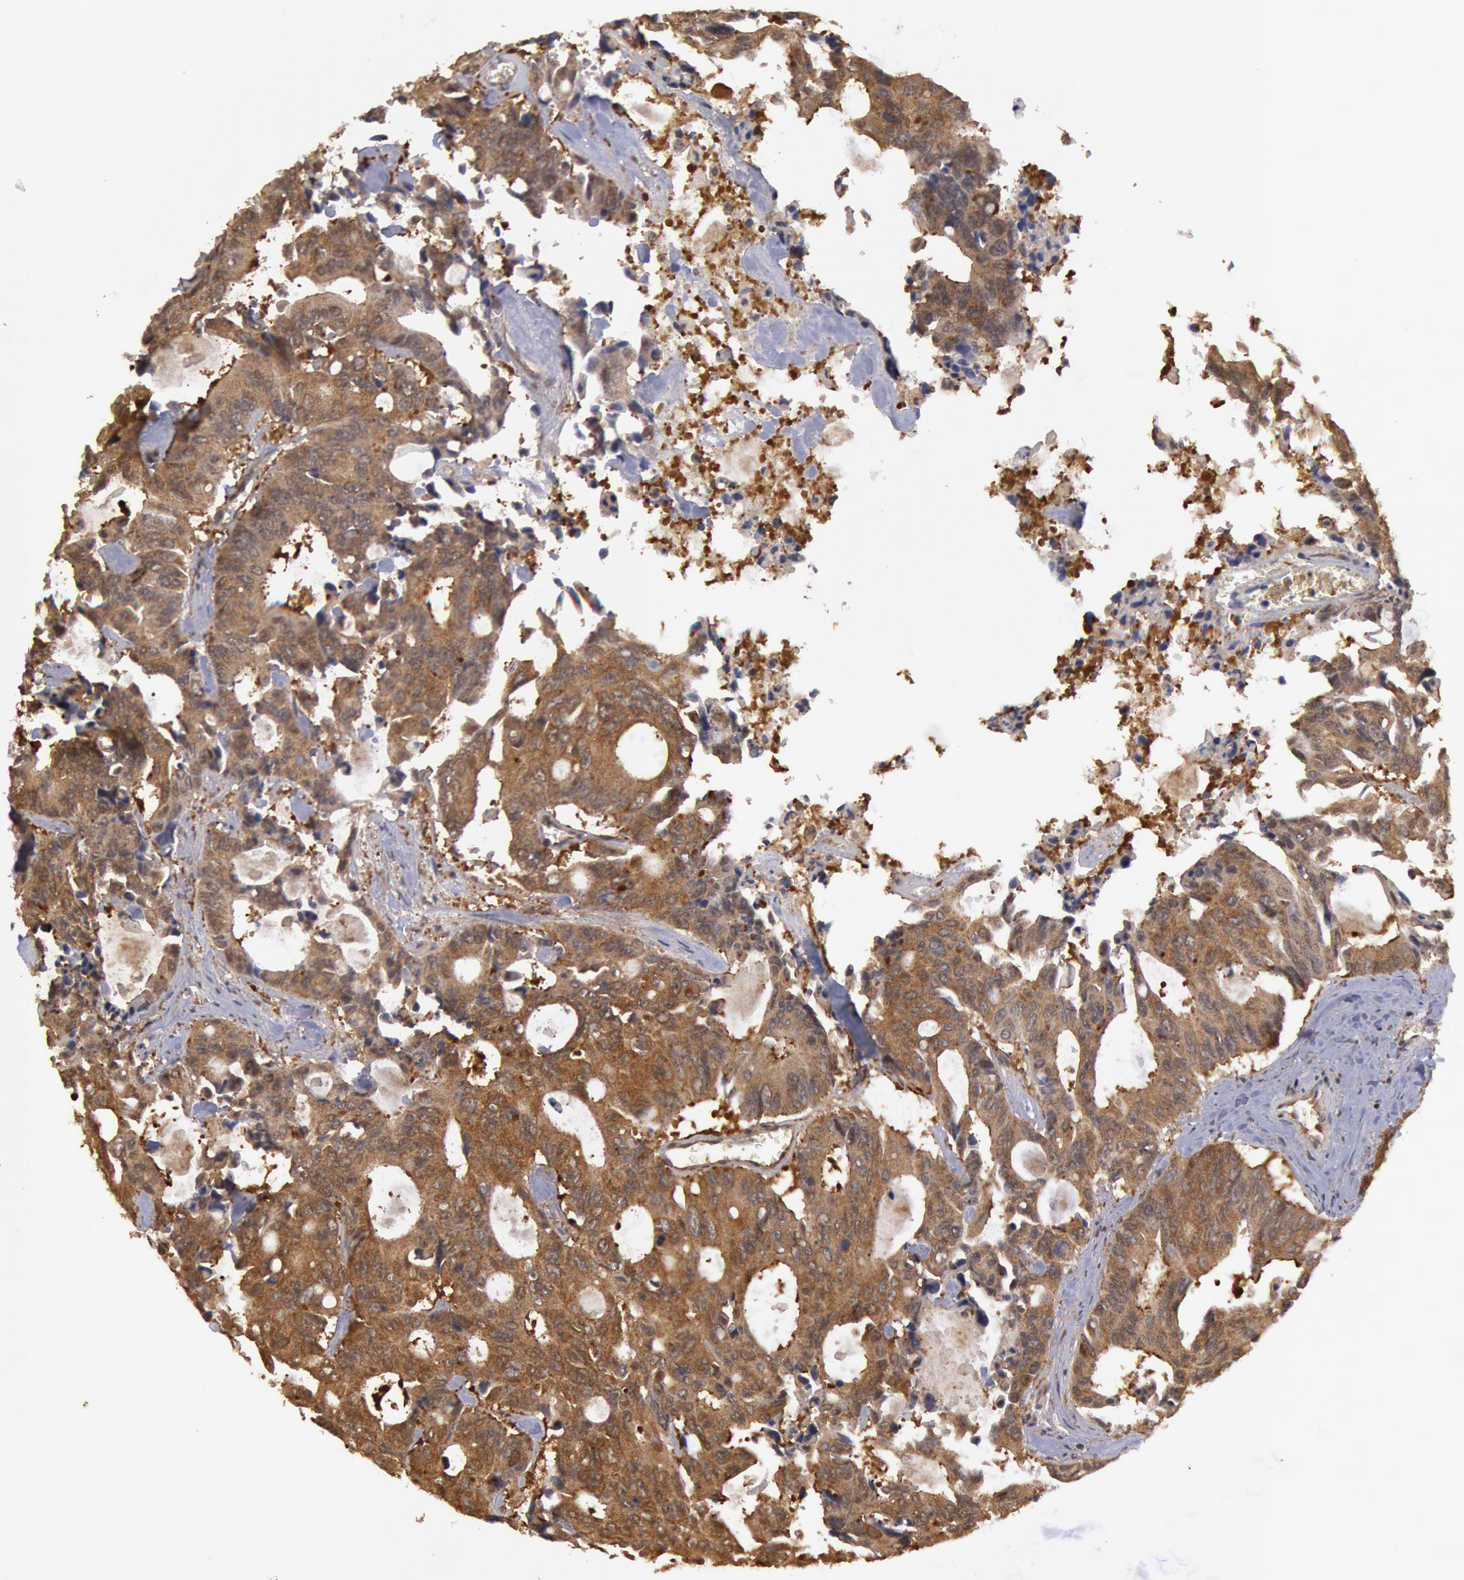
{"staining": {"intensity": "moderate", "quantity": ">75%", "location": "cytoplasmic/membranous"}, "tissue": "colorectal cancer", "cell_type": "Tumor cells", "image_type": "cancer", "snomed": [{"axis": "morphology", "description": "Adenocarcinoma, NOS"}, {"axis": "topography", "description": "Rectum"}], "caption": "Human colorectal cancer stained with a protein marker shows moderate staining in tumor cells.", "gene": "USP14", "patient": {"sex": "male", "age": 76}}